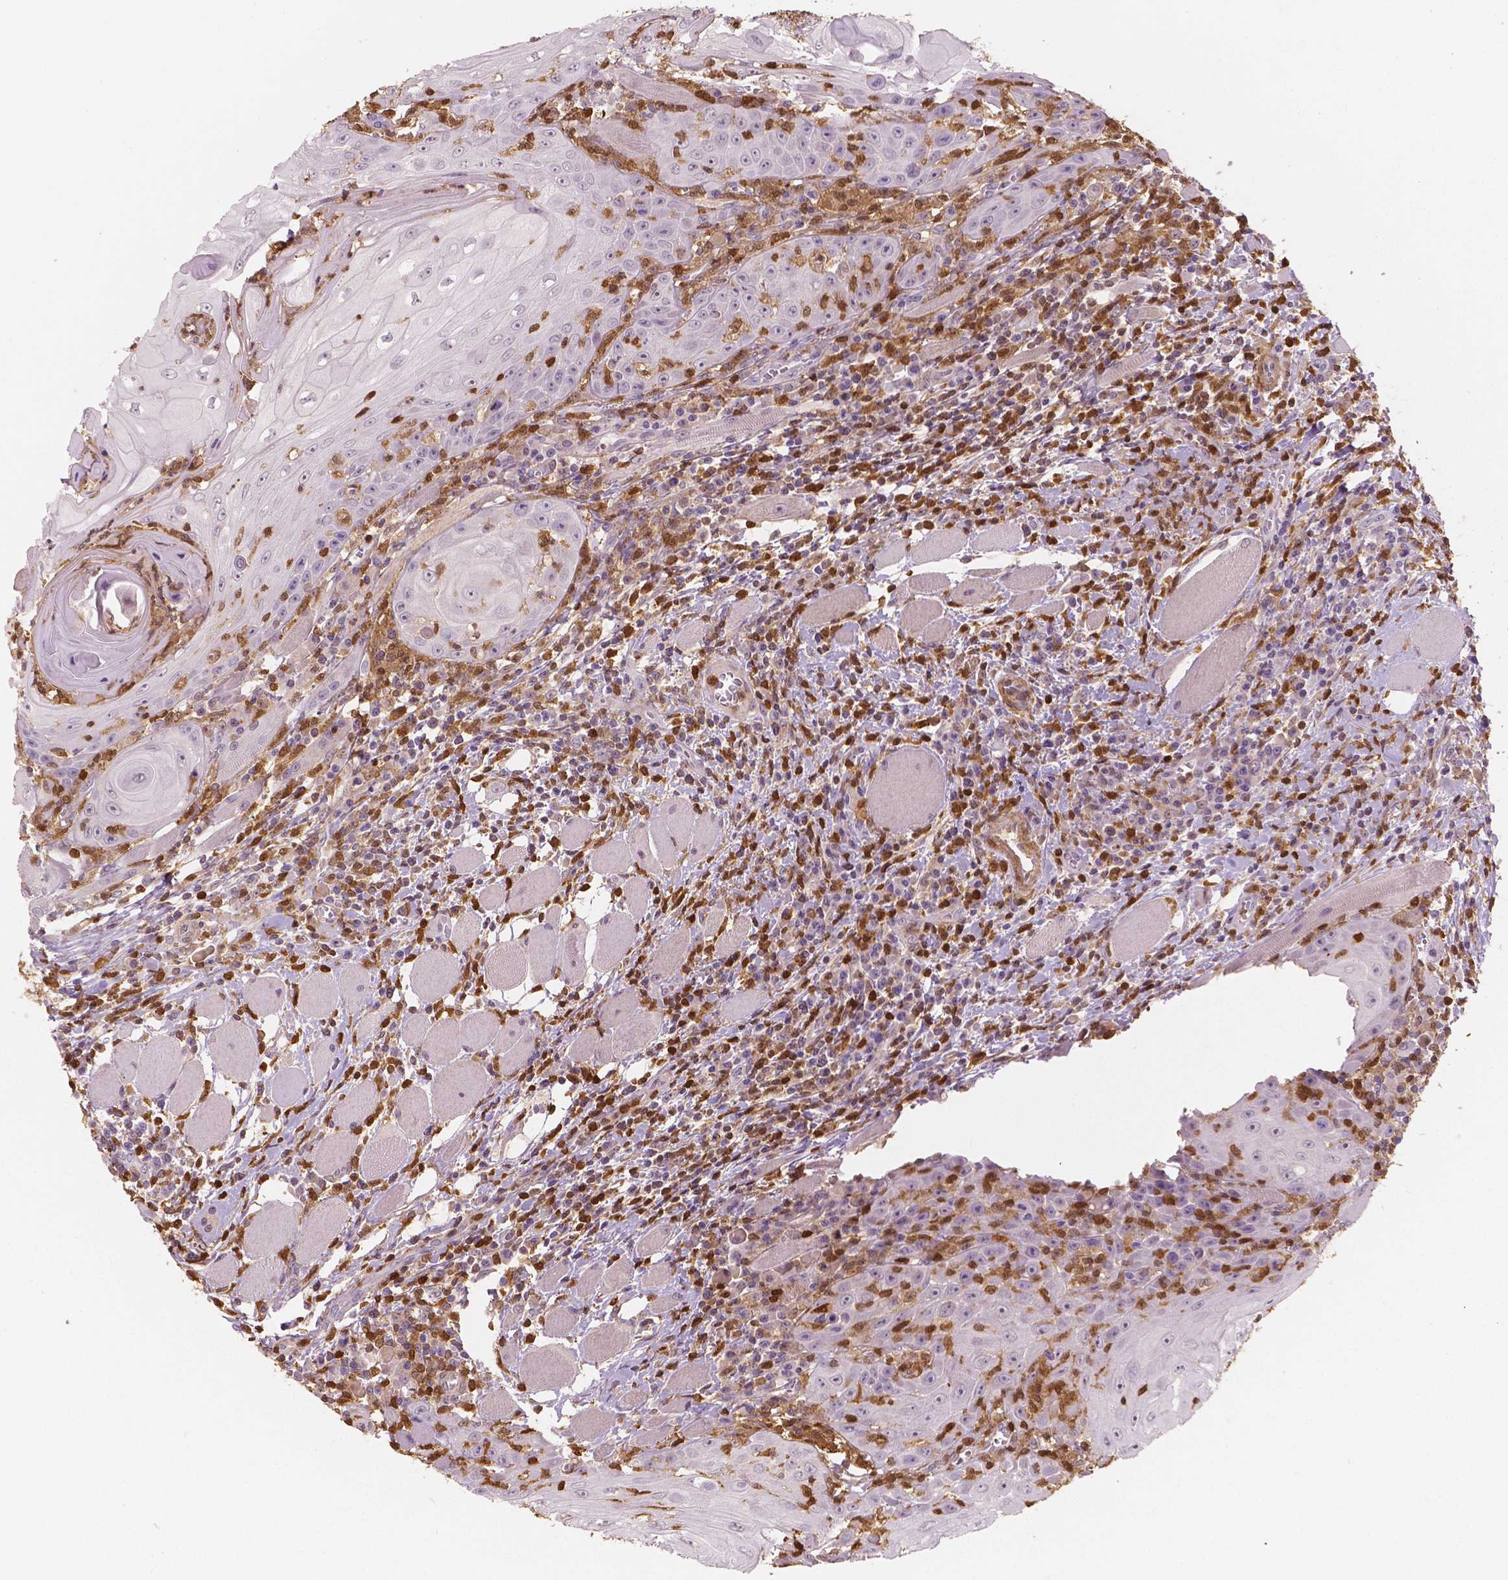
{"staining": {"intensity": "negative", "quantity": "none", "location": "none"}, "tissue": "head and neck cancer", "cell_type": "Tumor cells", "image_type": "cancer", "snomed": [{"axis": "morphology", "description": "Squamous cell carcinoma, NOS"}, {"axis": "topography", "description": "Head-Neck"}], "caption": "Immunohistochemical staining of head and neck cancer exhibits no significant positivity in tumor cells.", "gene": "S100A4", "patient": {"sex": "male", "age": 52}}